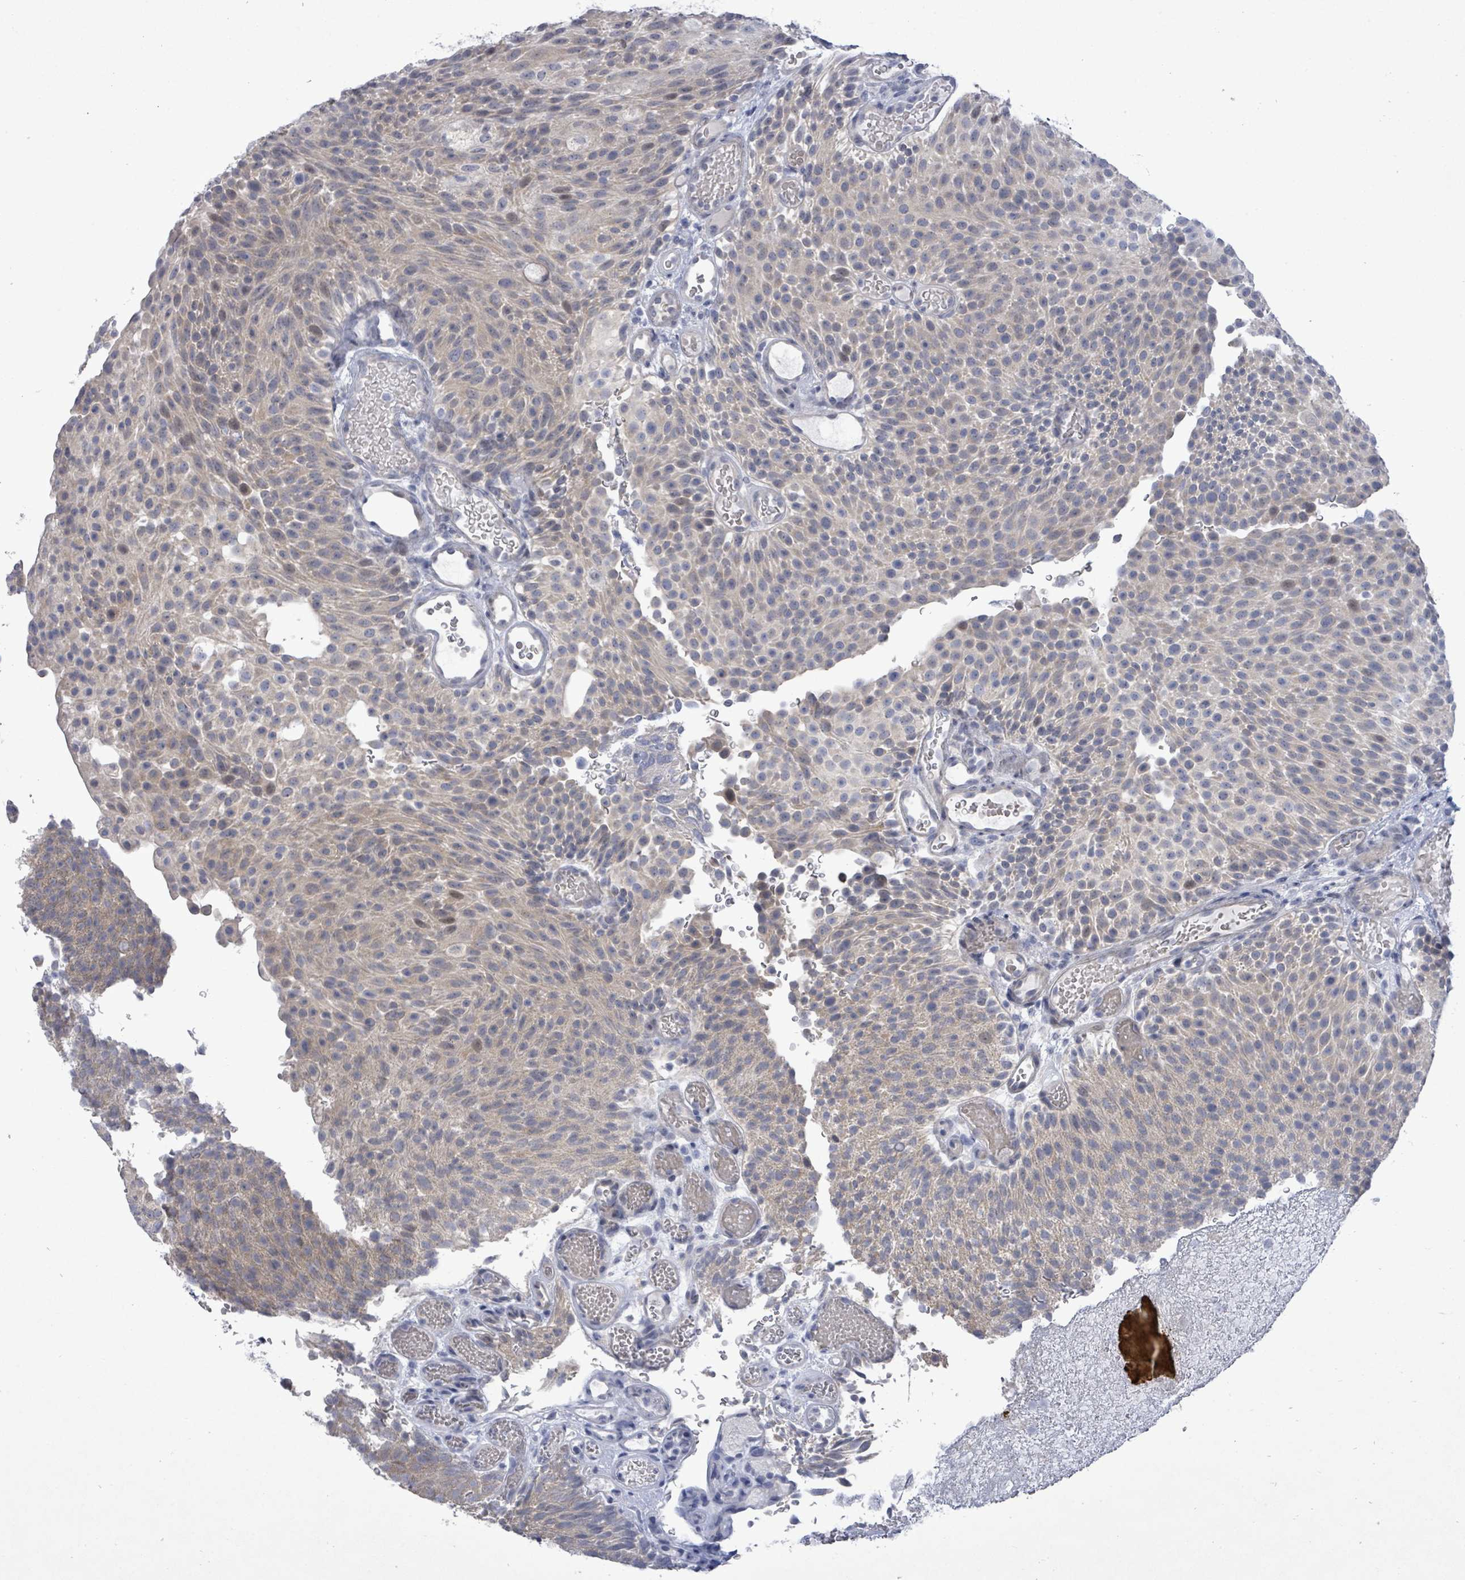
{"staining": {"intensity": "negative", "quantity": "none", "location": "none"}, "tissue": "urothelial cancer", "cell_type": "Tumor cells", "image_type": "cancer", "snomed": [{"axis": "morphology", "description": "Urothelial carcinoma, Low grade"}, {"axis": "topography", "description": "Urinary bladder"}], "caption": "Human urothelial cancer stained for a protein using immunohistochemistry exhibits no positivity in tumor cells.", "gene": "CT45A5", "patient": {"sex": "male", "age": 78}}